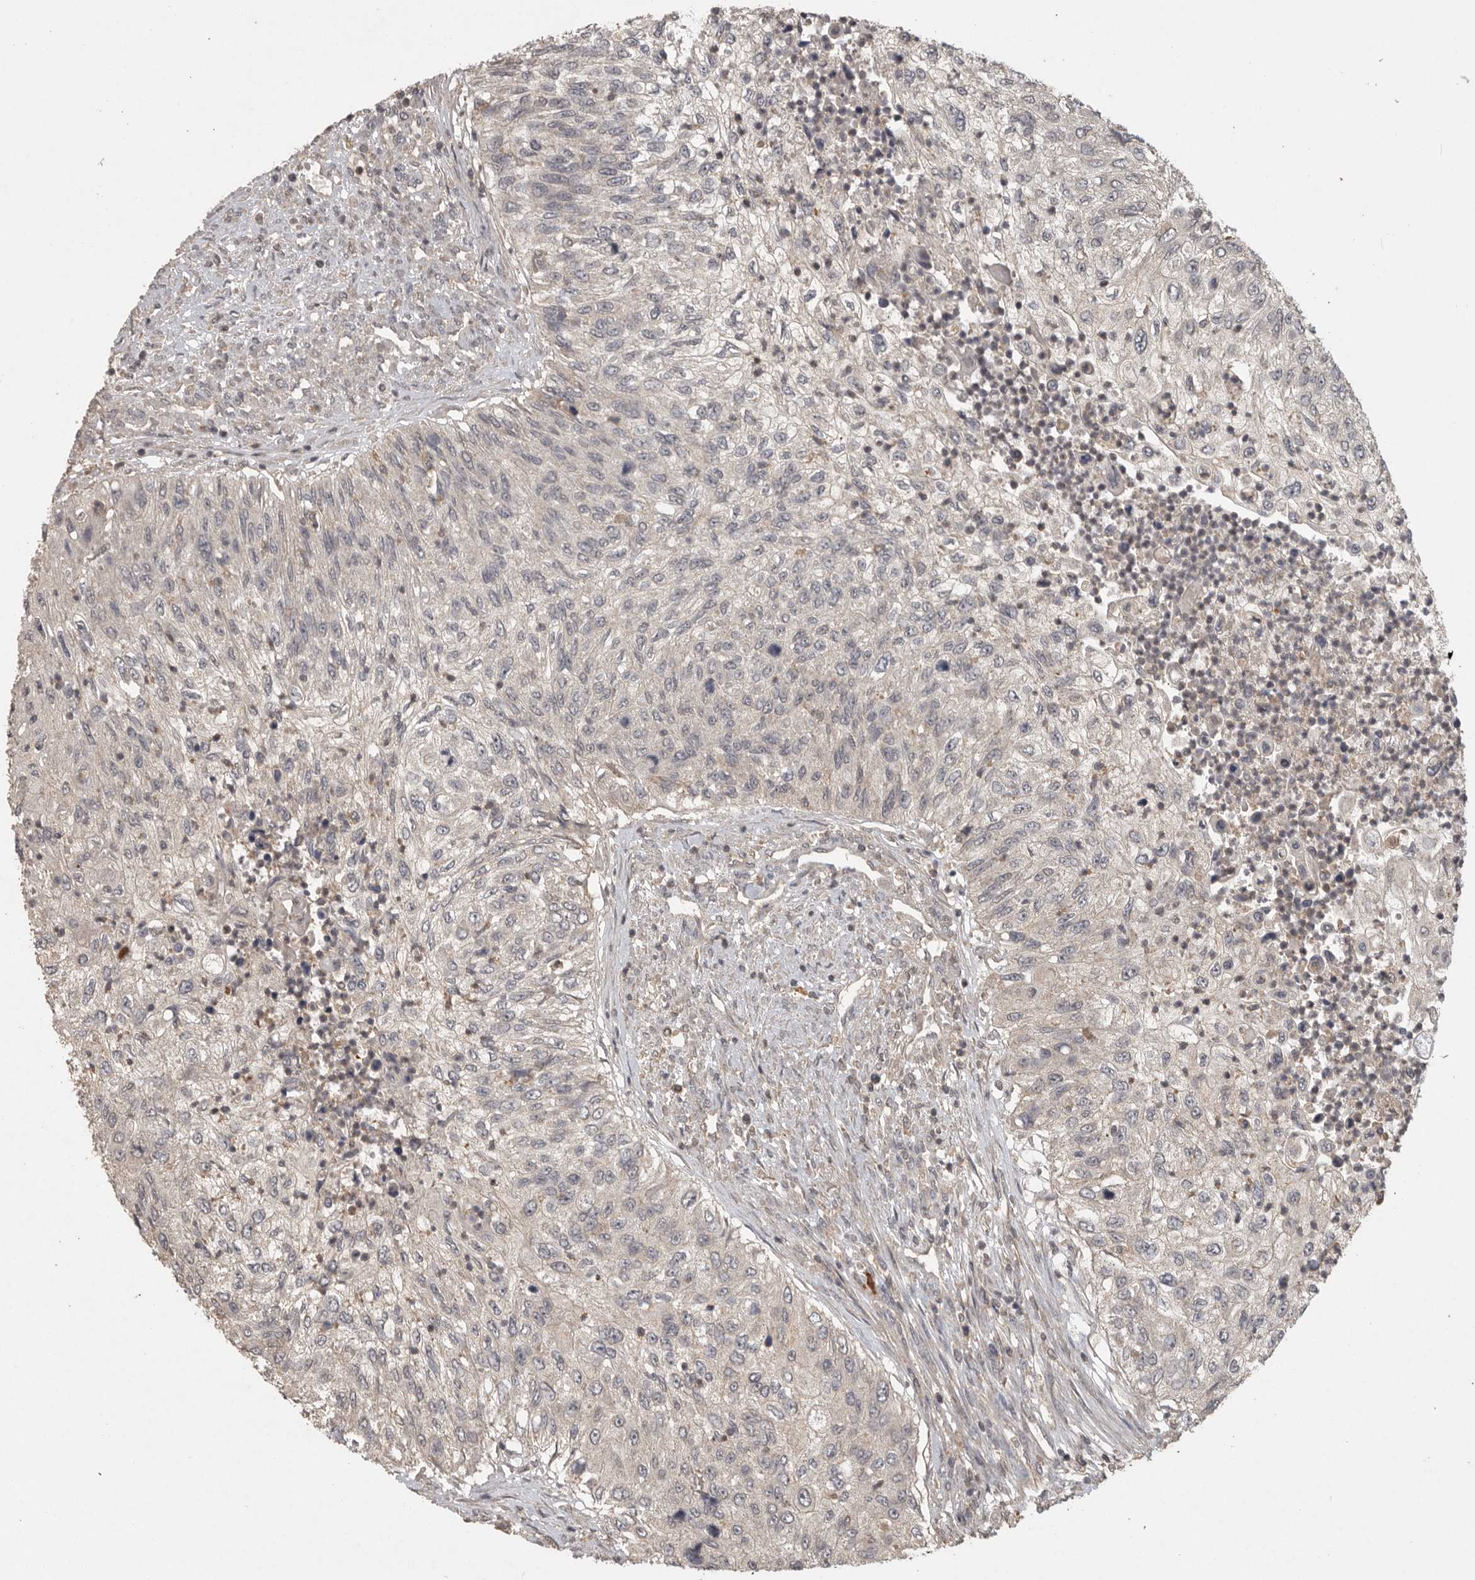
{"staining": {"intensity": "negative", "quantity": "none", "location": "none"}, "tissue": "urothelial cancer", "cell_type": "Tumor cells", "image_type": "cancer", "snomed": [{"axis": "morphology", "description": "Urothelial carcinoma, High grade"}, {"axis": "topography", "description": "Urinary bladder"}], "caption": "This is an IHC image of human urothelial cancer. There is no staining in tumor cells.", "gene": "ADAMTS4", "patient": {"sex": "female", "age": 60}}